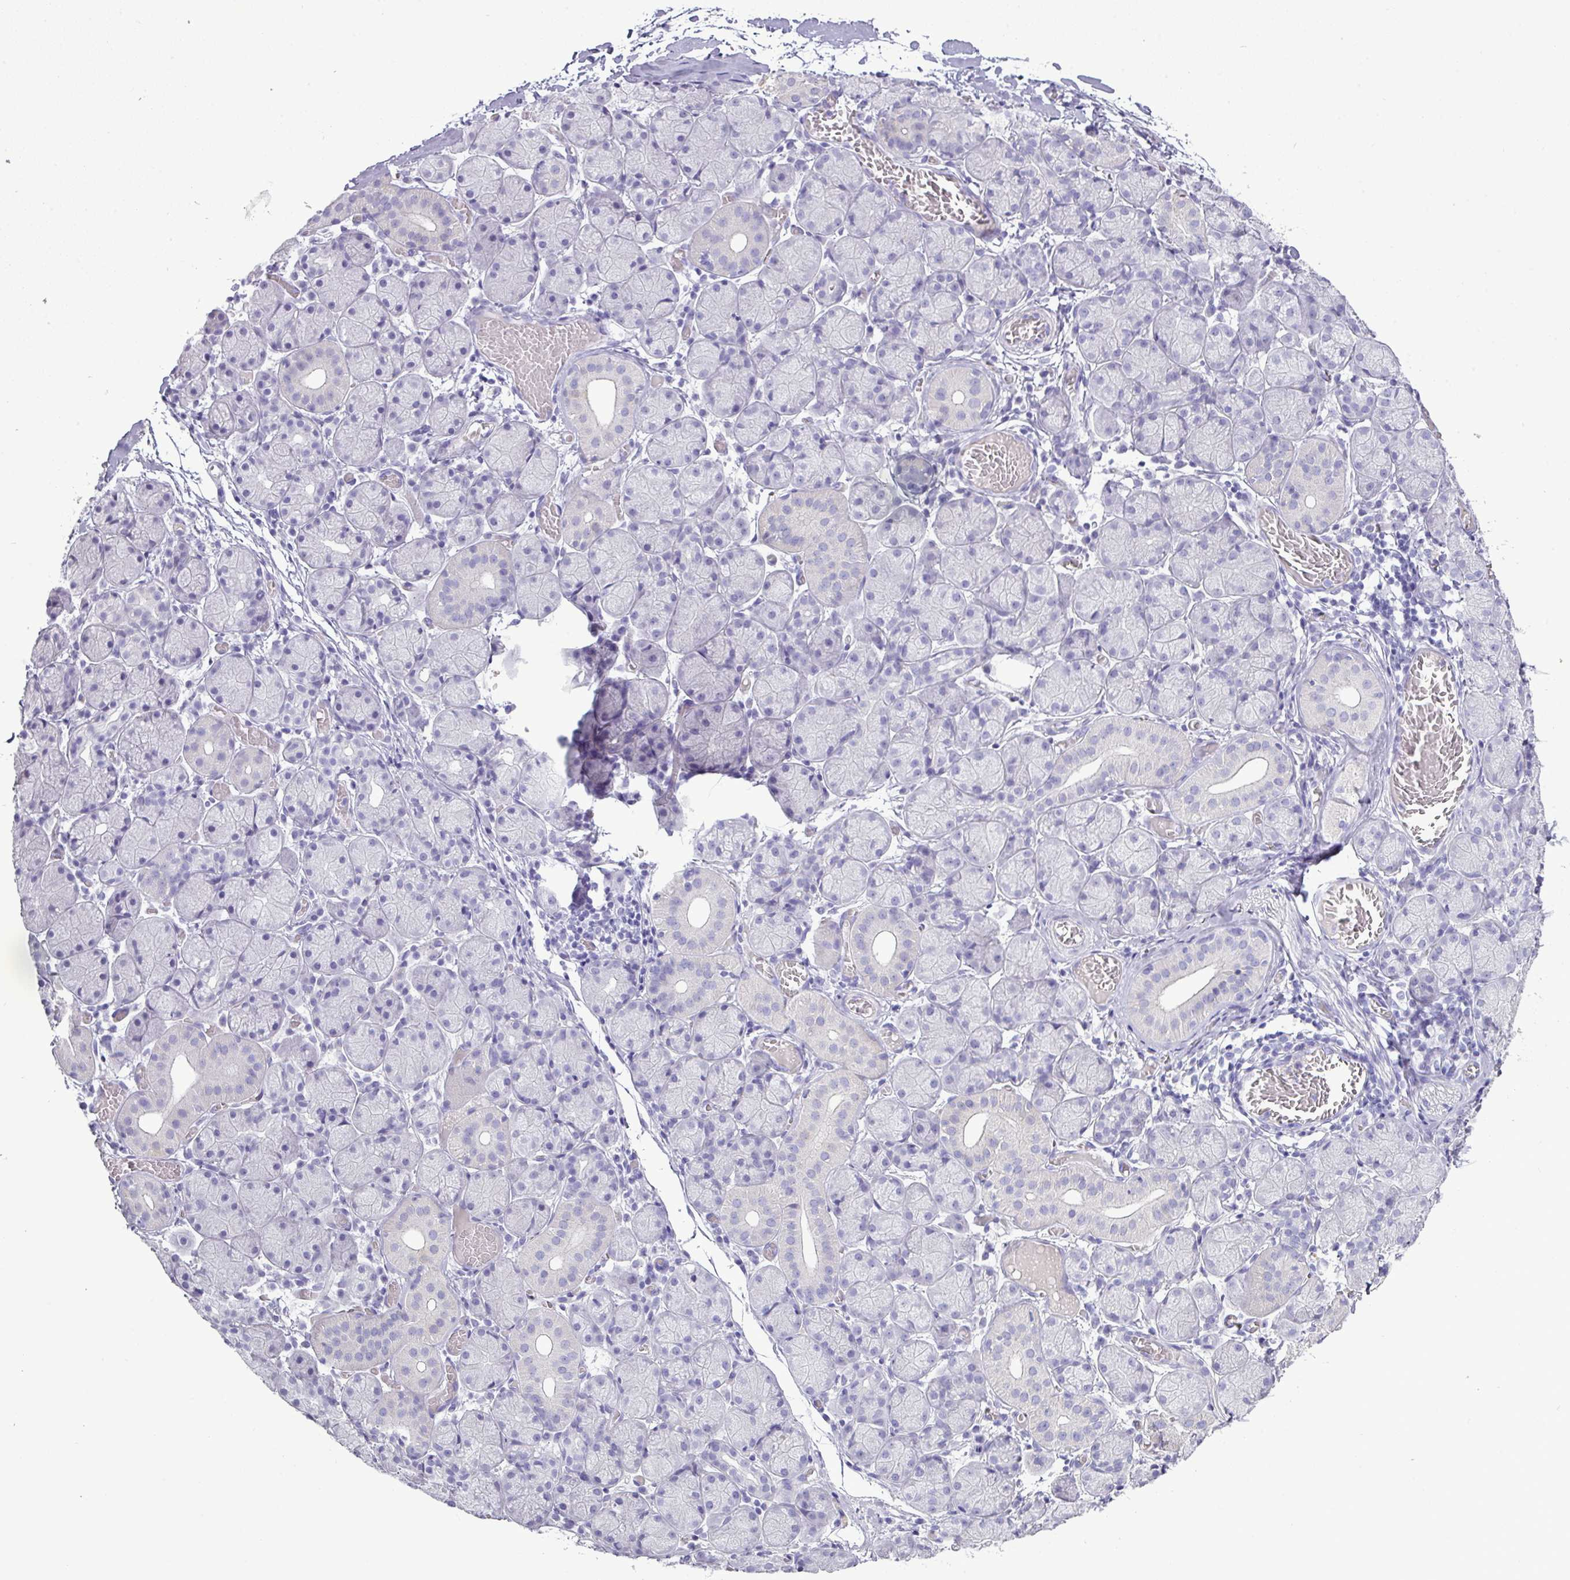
{"staining": {"intensity": "negative", "quantity": "none", "location": "none"}, "tissue": "salivary gland", "cell_type": "Glandular cells", "image_type": "normal", "snomed": [{"axis": "morphology", "description": "Normal tissue, NOS"}, {"axis": "topography", "description": "Salivary gland"}], "caption": "Immunohistochemistry (IHC) micrograph of normal salivary gland: human salivary gland stained with DAB (3,3'-diaminobenzidine) reveals no significant protein expression in glandular cells. (DAB (3,3'-diaminobenzidine) immunohistochemistry (IHC), high magnification).", "gene": "GSTA1", "patient": {"sex": "female", "age": 24}}